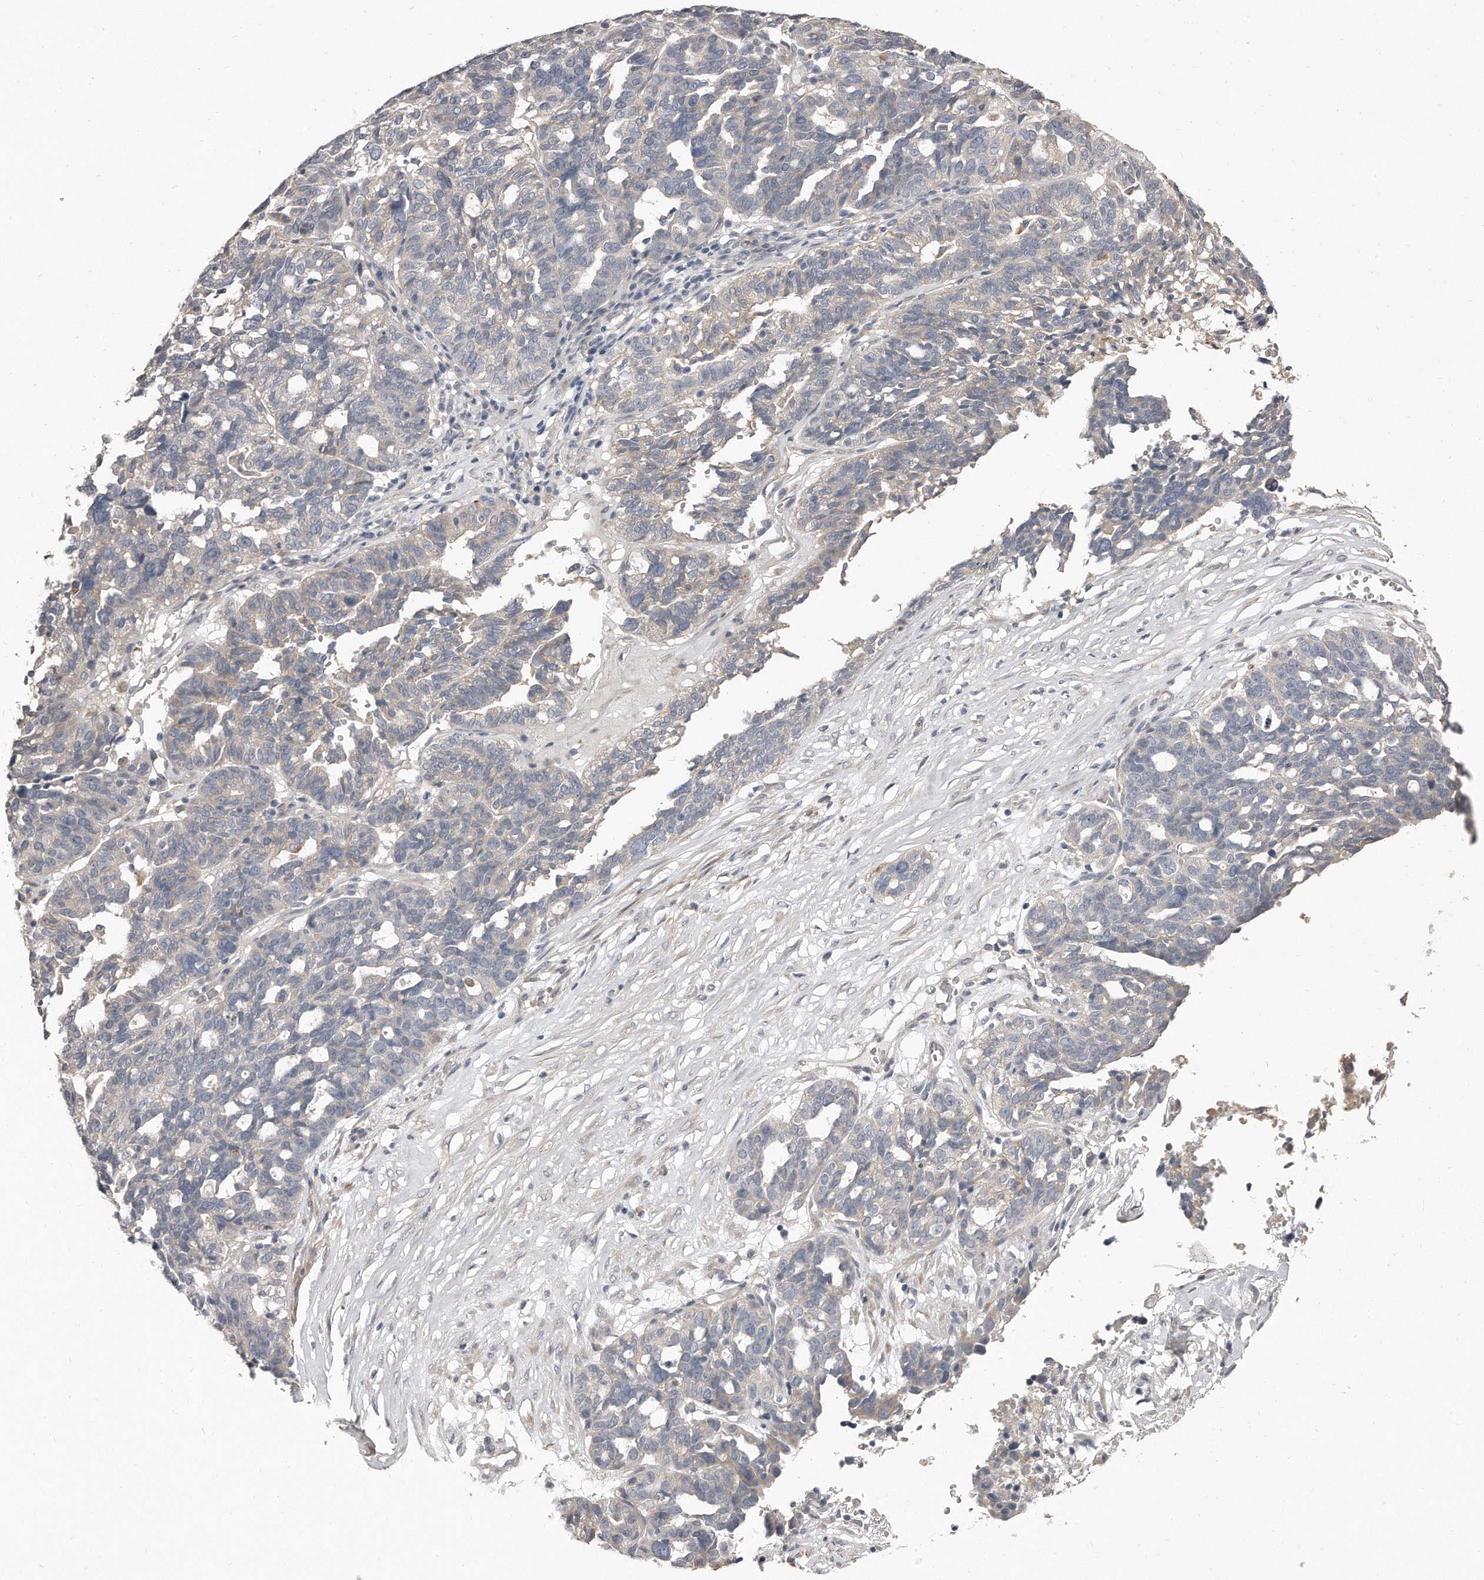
{"staining": {"intensity": "negative", "quantity": "none", "location": "none"}, "tissue": "ovarian cancer", "cell_type": "Tumor cells", "image_type": "cancer", "snomed": [{"axis": "morphology", "description": "Cystadenocarcinoma, serous, NOS"}, {"axis": "topography", "description": "Ovary"}], "caption": "An immunohistochemistry (IHC) micrograph of ovarian cancer (serous cystadenocarcinoma) is shown. There is no staining in tumor cells of ovarian cancer (serous cystadenocarcinoma). (Stains: DAB immunohistochemistry (IHC) with hematoxylin counter stain, Microscopy: brightfield microscopy at high magnification).", "gene": "LMOD1", "patient": {"sex": "female", "age": 59}}